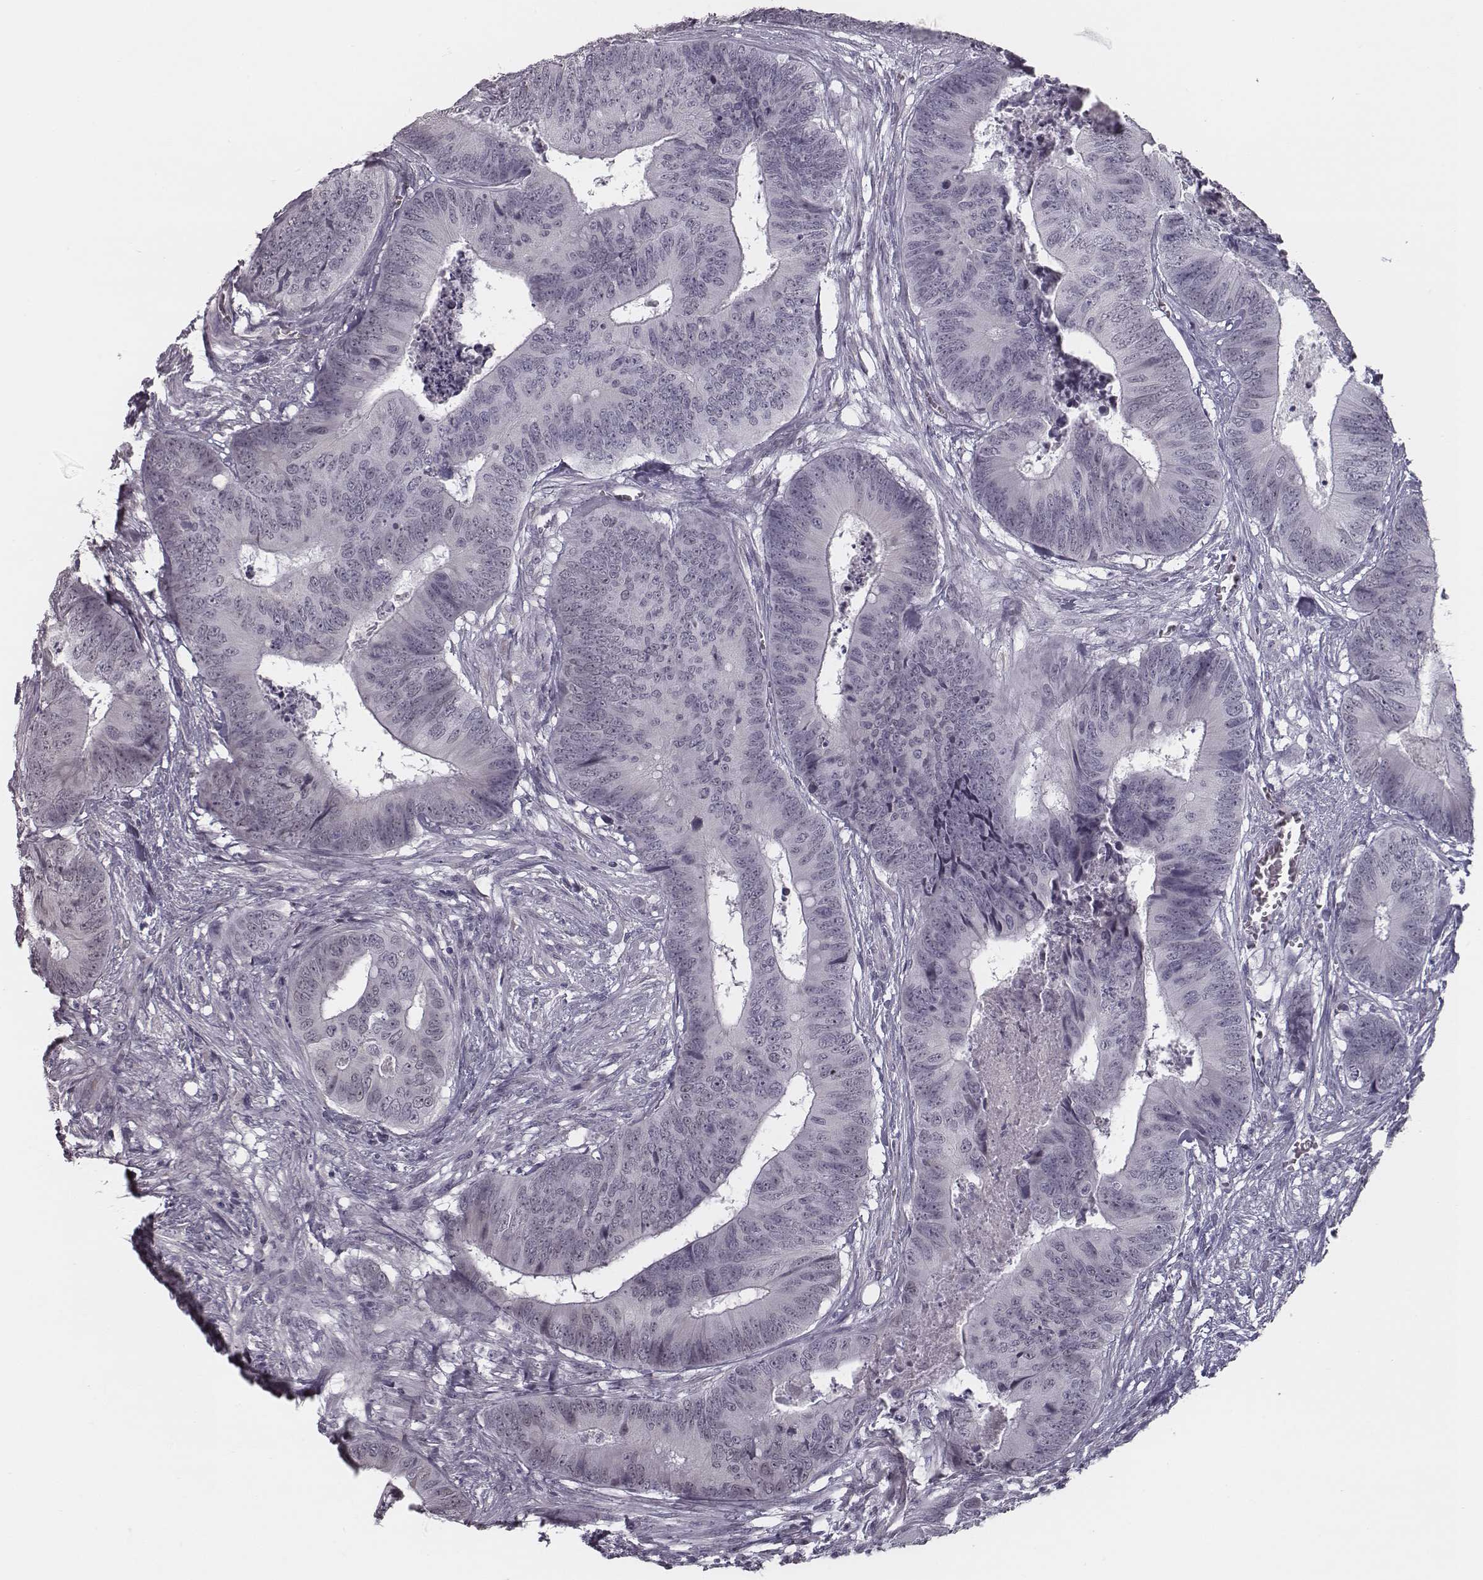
{"staining": {"intensity": "negative", "quantity": "none", "location": "none"}, "tissue": "colorectal cancer", "cell_type": "Tumor cells", "image_type": "cancer", "snomed": [{"axis": "morphology", "description": "Adenocarcinoma, NOS"}, {"axis": "topography", "description": "Colon"}], "caption": "The histopathology image shows no staining of tumor cells in colorectal adenocarcinoma.", "gene": "SEPTIN14", "patient": {"sex": "male", "age": 84}}